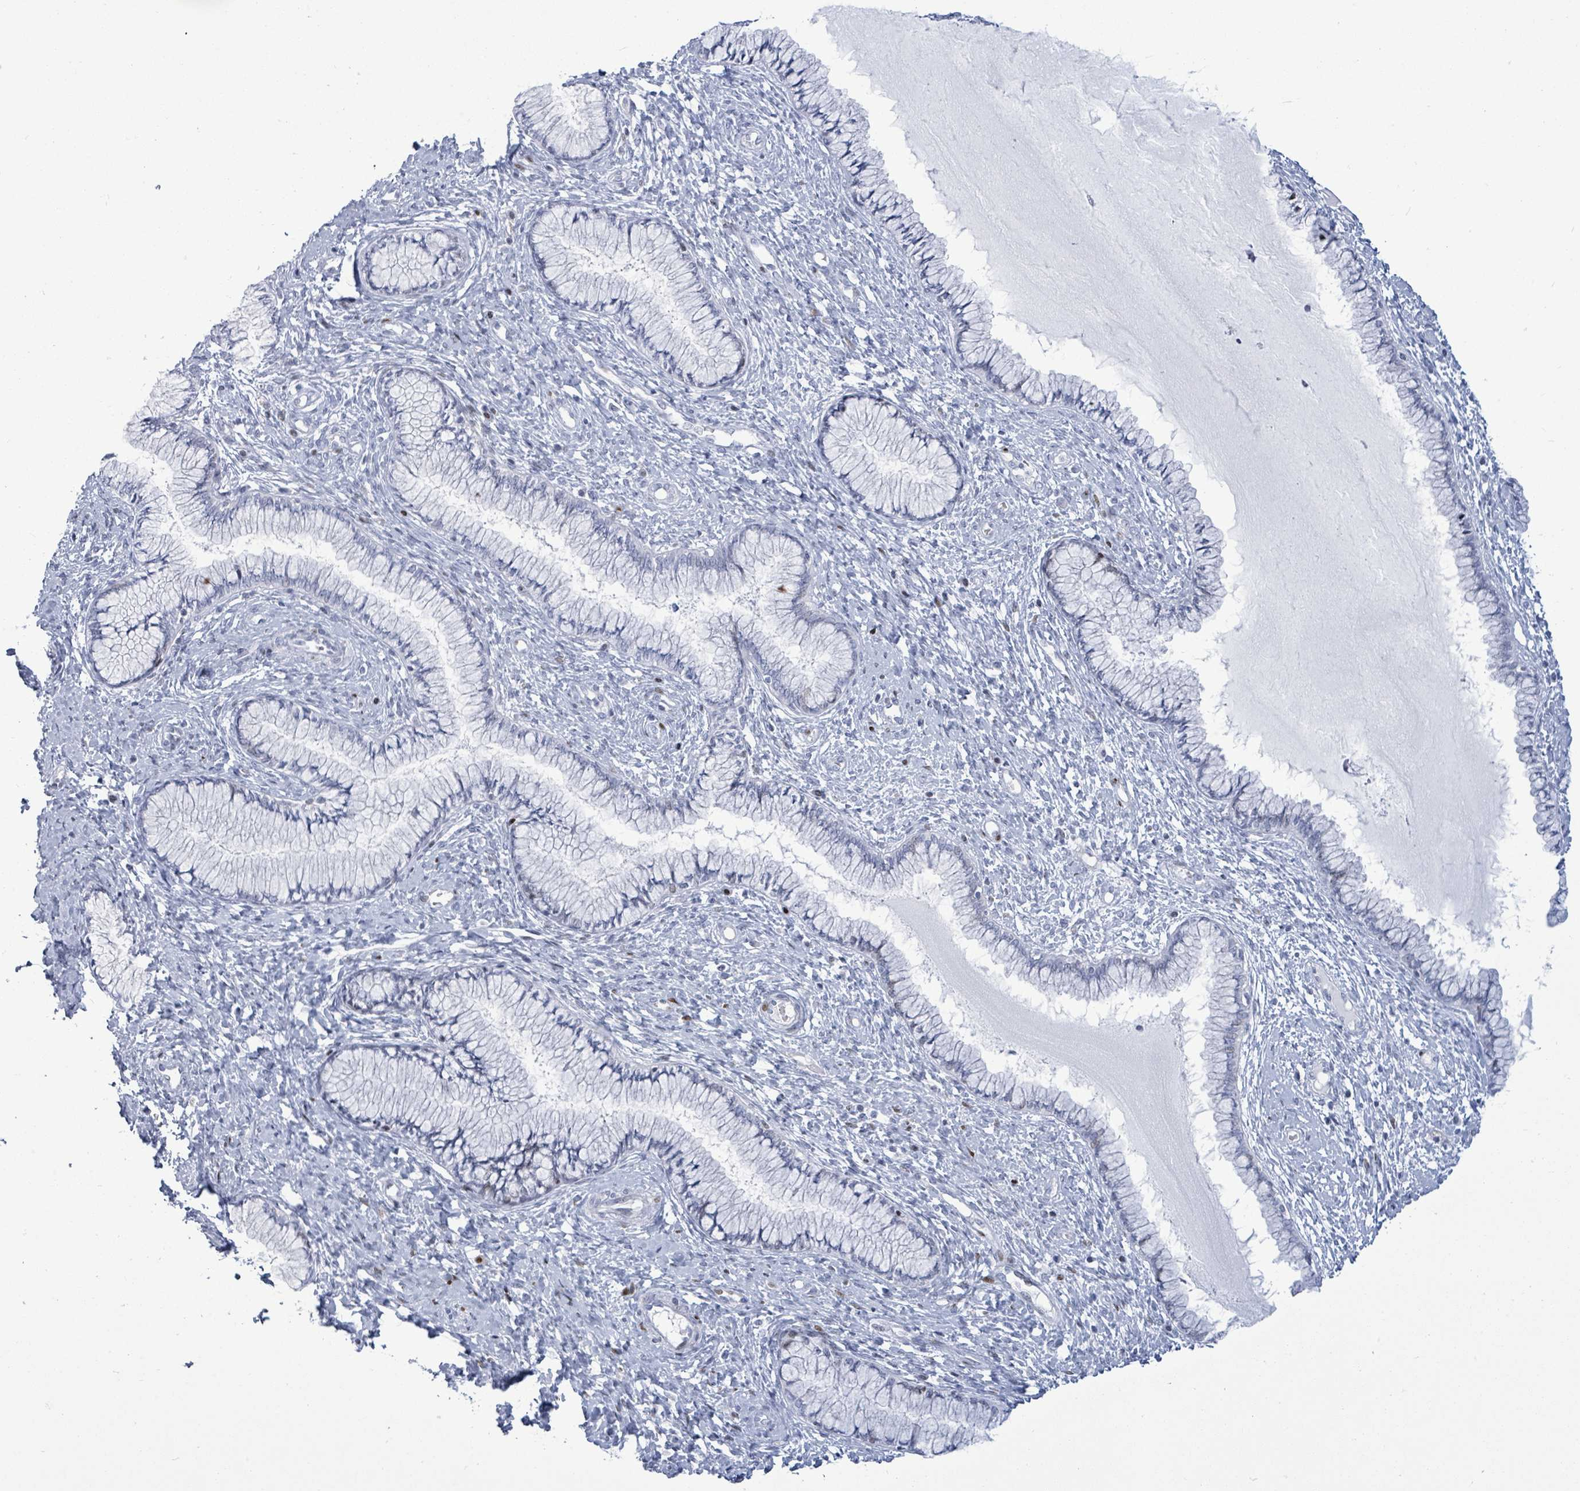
{"staining": {"intensity": "negative", "quantity": "none", "location": "none"}, "tissue": "cervix", "cell_type": "Glandular cells", "image_type": "normal", "snomed": [{"axis": "morphology", "description": "Normal tissue, NOS"}, {"axis": "topography", "description": "Cervix"}], "caption": "Immunohistochemistry (IHC) image of normal cervix: cervix stained with DAB (3,3'-diaminobenzidine) reveals no significant protein staining in glandular cells. (DAB immunohistochemistry, high magnification).", "gene": "MALL", "patient": {"sex": "female", "age": 42}}